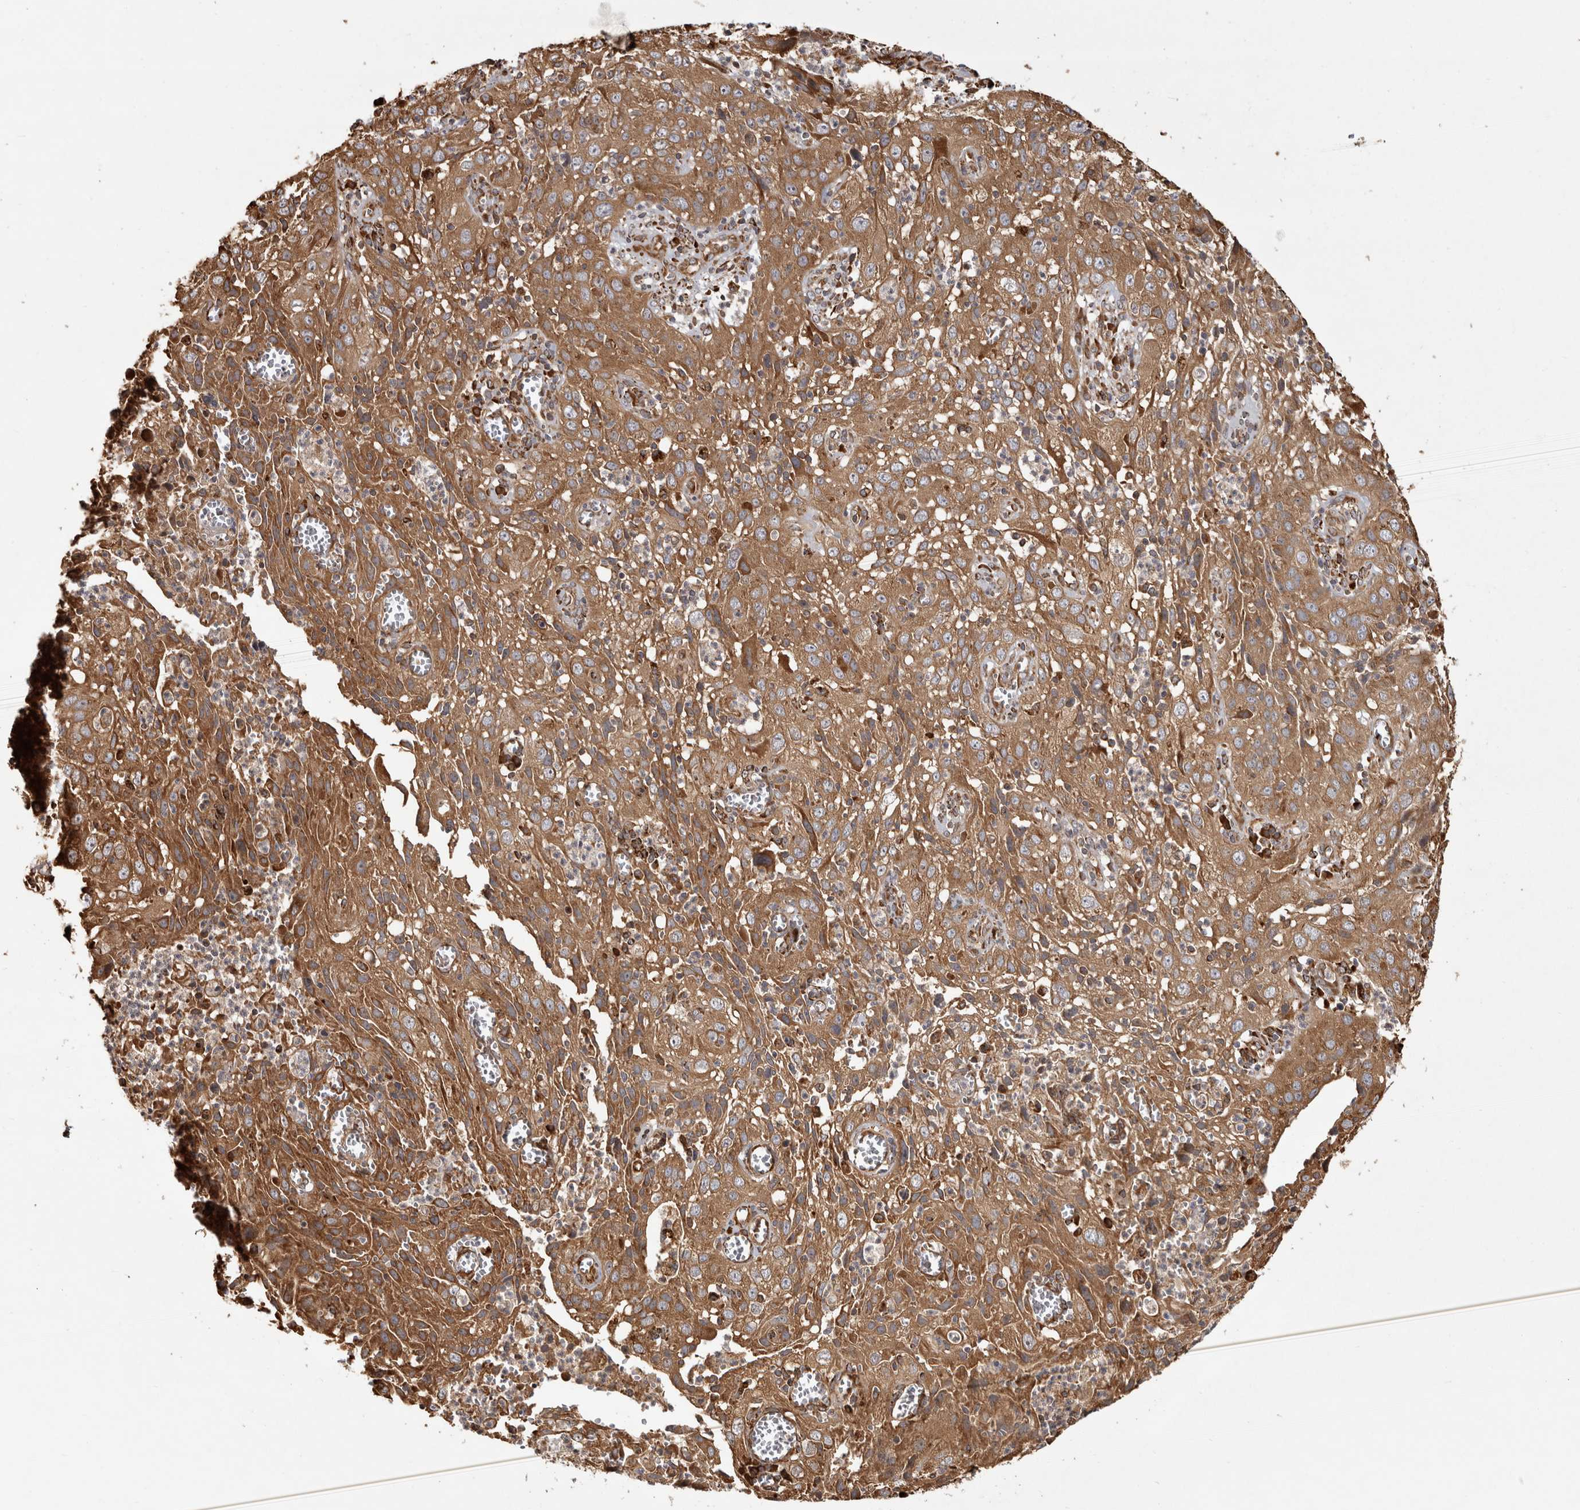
{"staining": {"intensity": "moderate", "quantity": ">75%", "location": "cytoplasmic/membranous"}, "tissue": "cervical cancer", "cell_type": "Tumor cells", "image_type": "cancer", "snomed": [{"axis": "morphology", "description": "Squamous cell carcinoma, NOS"}, {"axis": "topography", "description": "Cervix"}], "caption": "The immunohistochemical stain shows moderate cytoplasmic/membranous positivity in tumor cells of cervical cancer (squamous cell carcinoma) tissue.", "gene": "CAMSAP2", "patient": {"sex": "female", "age": 32}}